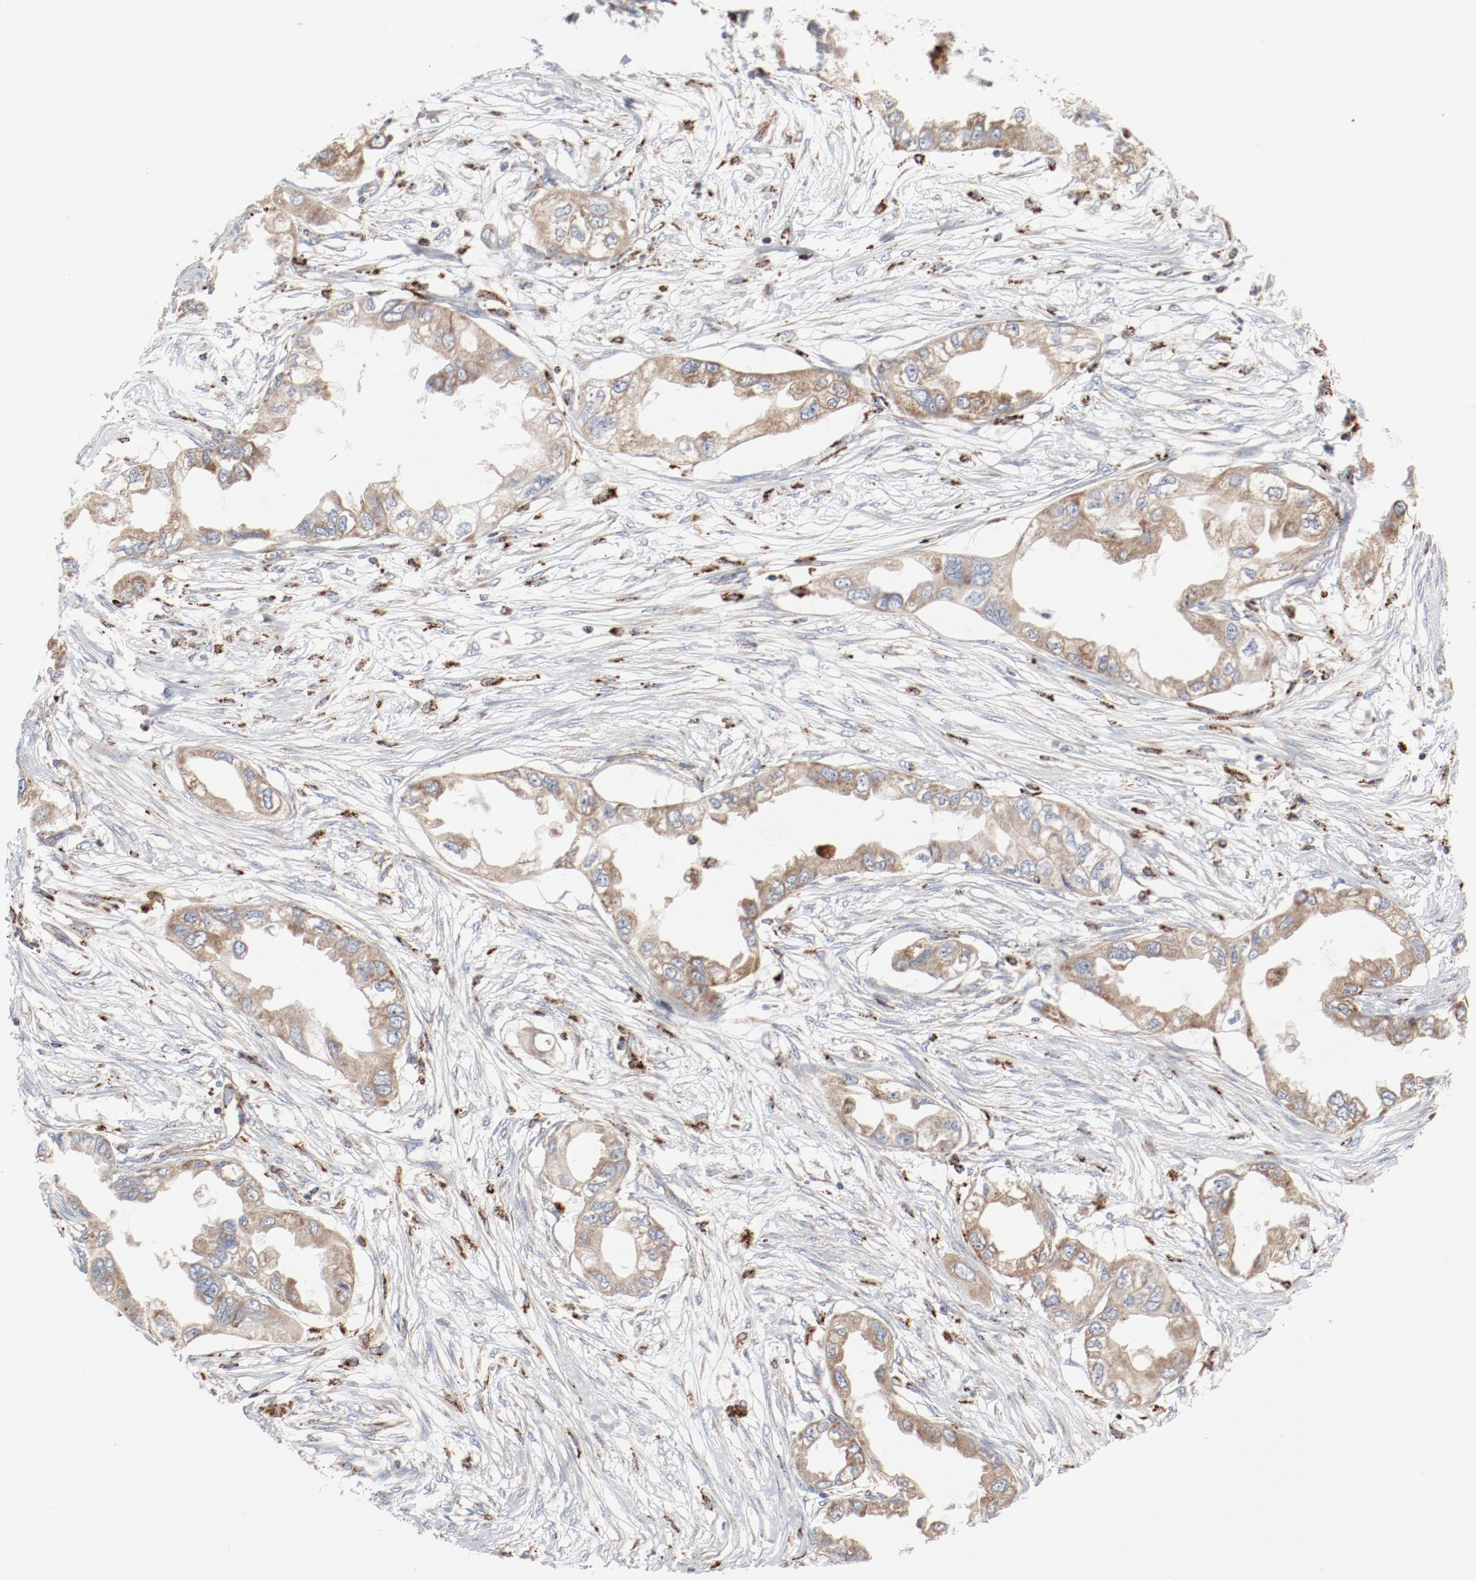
{"staining": {"intensity": "weak", "quantity": ">75%", "location": "cytoplasmic/membranous"}, "tissue": "endometrial cancer", "cell_type": "Tumor cells", "image_type": "cancer", "snomed": [{"axis": "morphology", "description": "Adenocarcinoma, NOS"}, {"axis": "topography", "description": "Endometrium"}], "caption": "The immunohistochemical stain labels weak cytoplasmic/membranous expression in tumor cells of adenocarcinoma (endometrial) tissue.", "gene": "SETD3", "patient": {"sex": "female", "age": 67}}